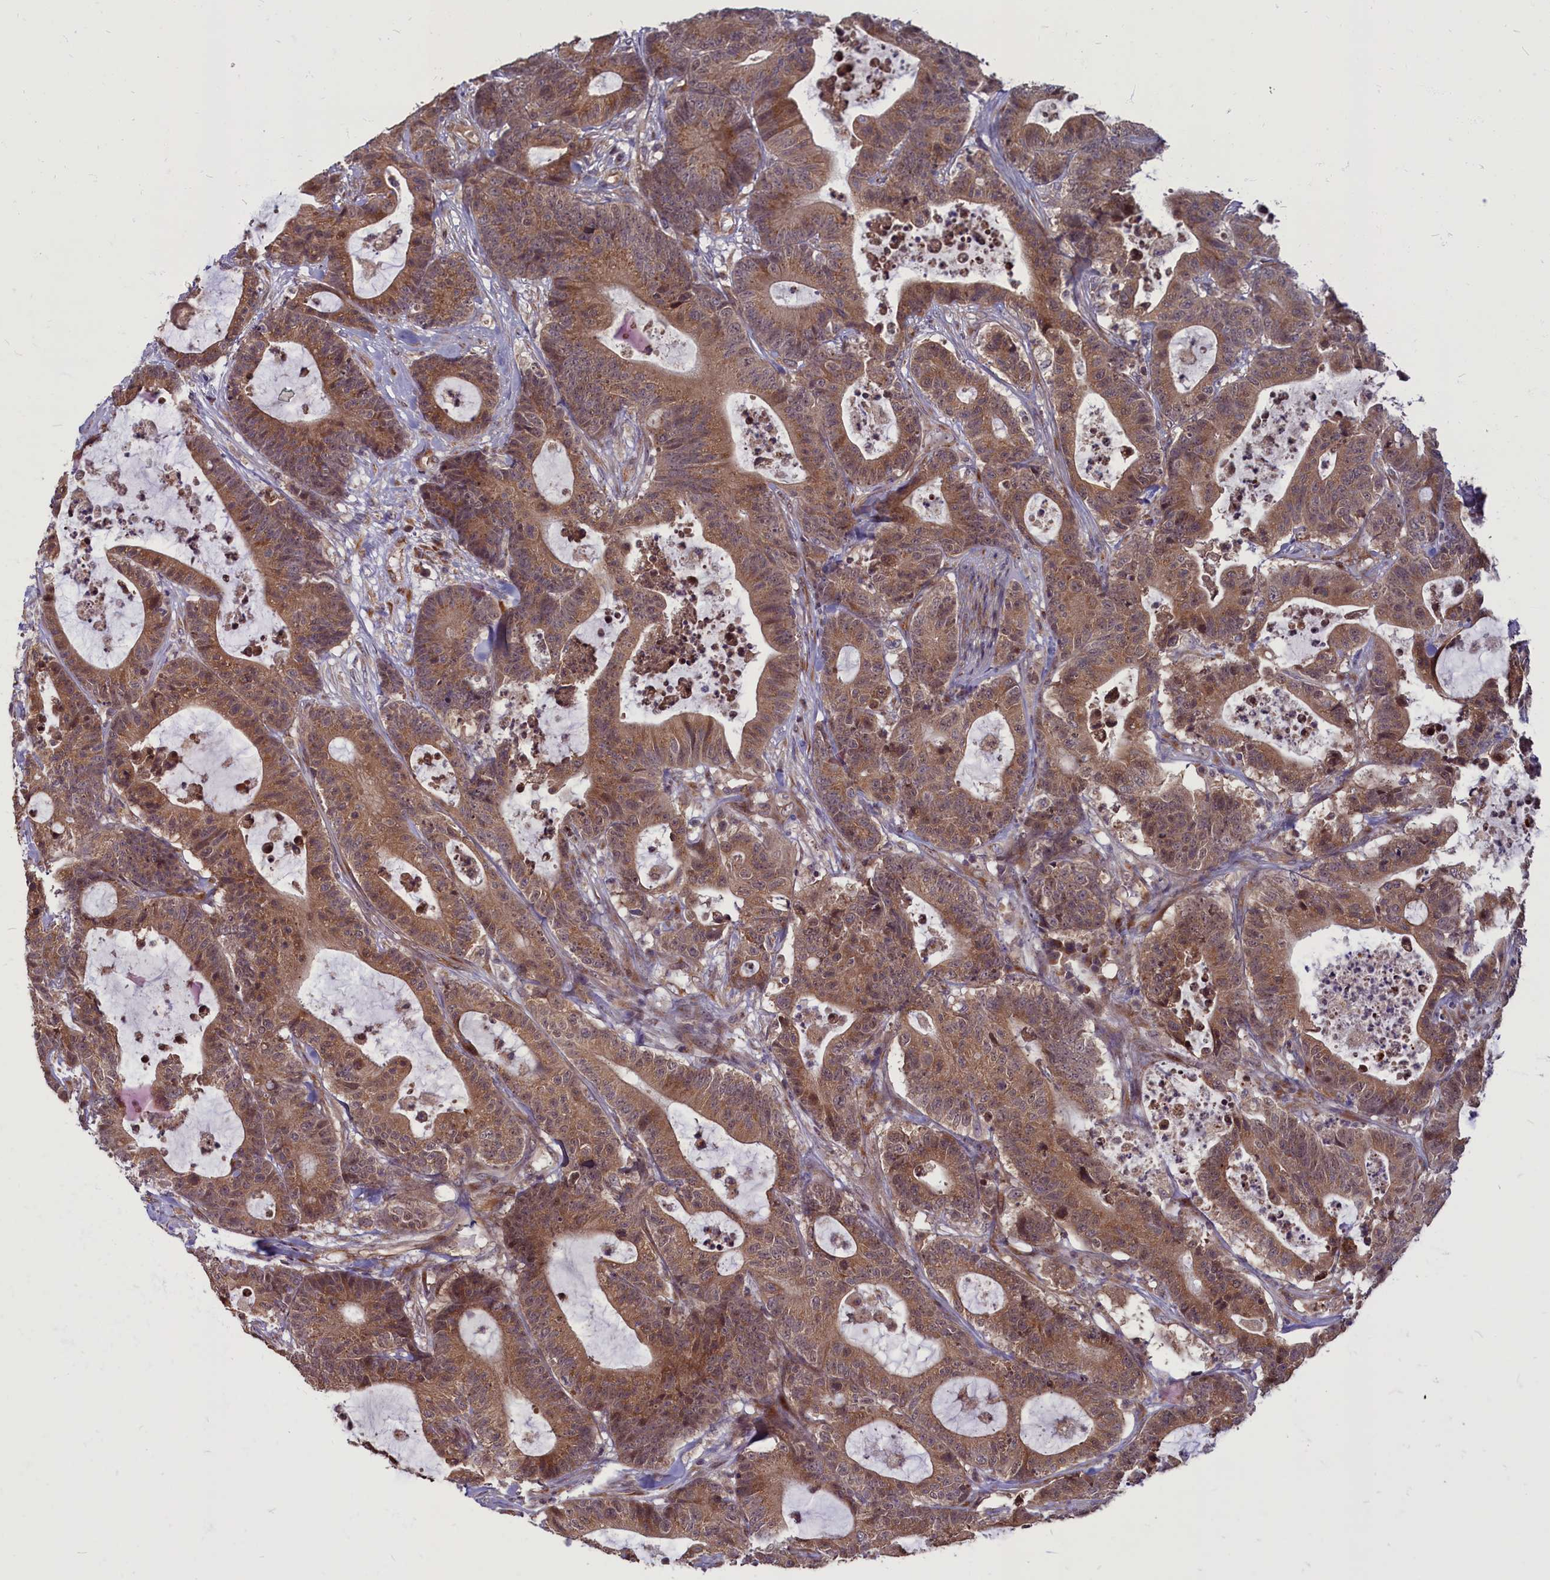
{"staining": {"intensity": "moderate", "quantity": ">75%", "location": "cytoplasmic/membranous"}, "tissue": "colorectal cancer", "cell_type": "Tumor cells", "image_type": "cancer", "snomed": [{"axis": "morphology", "description": "Adenocarcinoma, NOS"}, {"axis": "topography", "description": "Colon"}], "caption": "Immunohistochemistry photomicrograph of neoplastic tissue: colorectal cancer (adenocarcinoma) stained using immunohistochemistry (IHC) shows medium levels of moderate protein expression localized specifically in the cytoplasmic/membranous of tumor cells, appearing as a cytoplasmic/membranous brown color.", "gene": "MYCBP", "patient": {"sex": "female", "age": 84}}